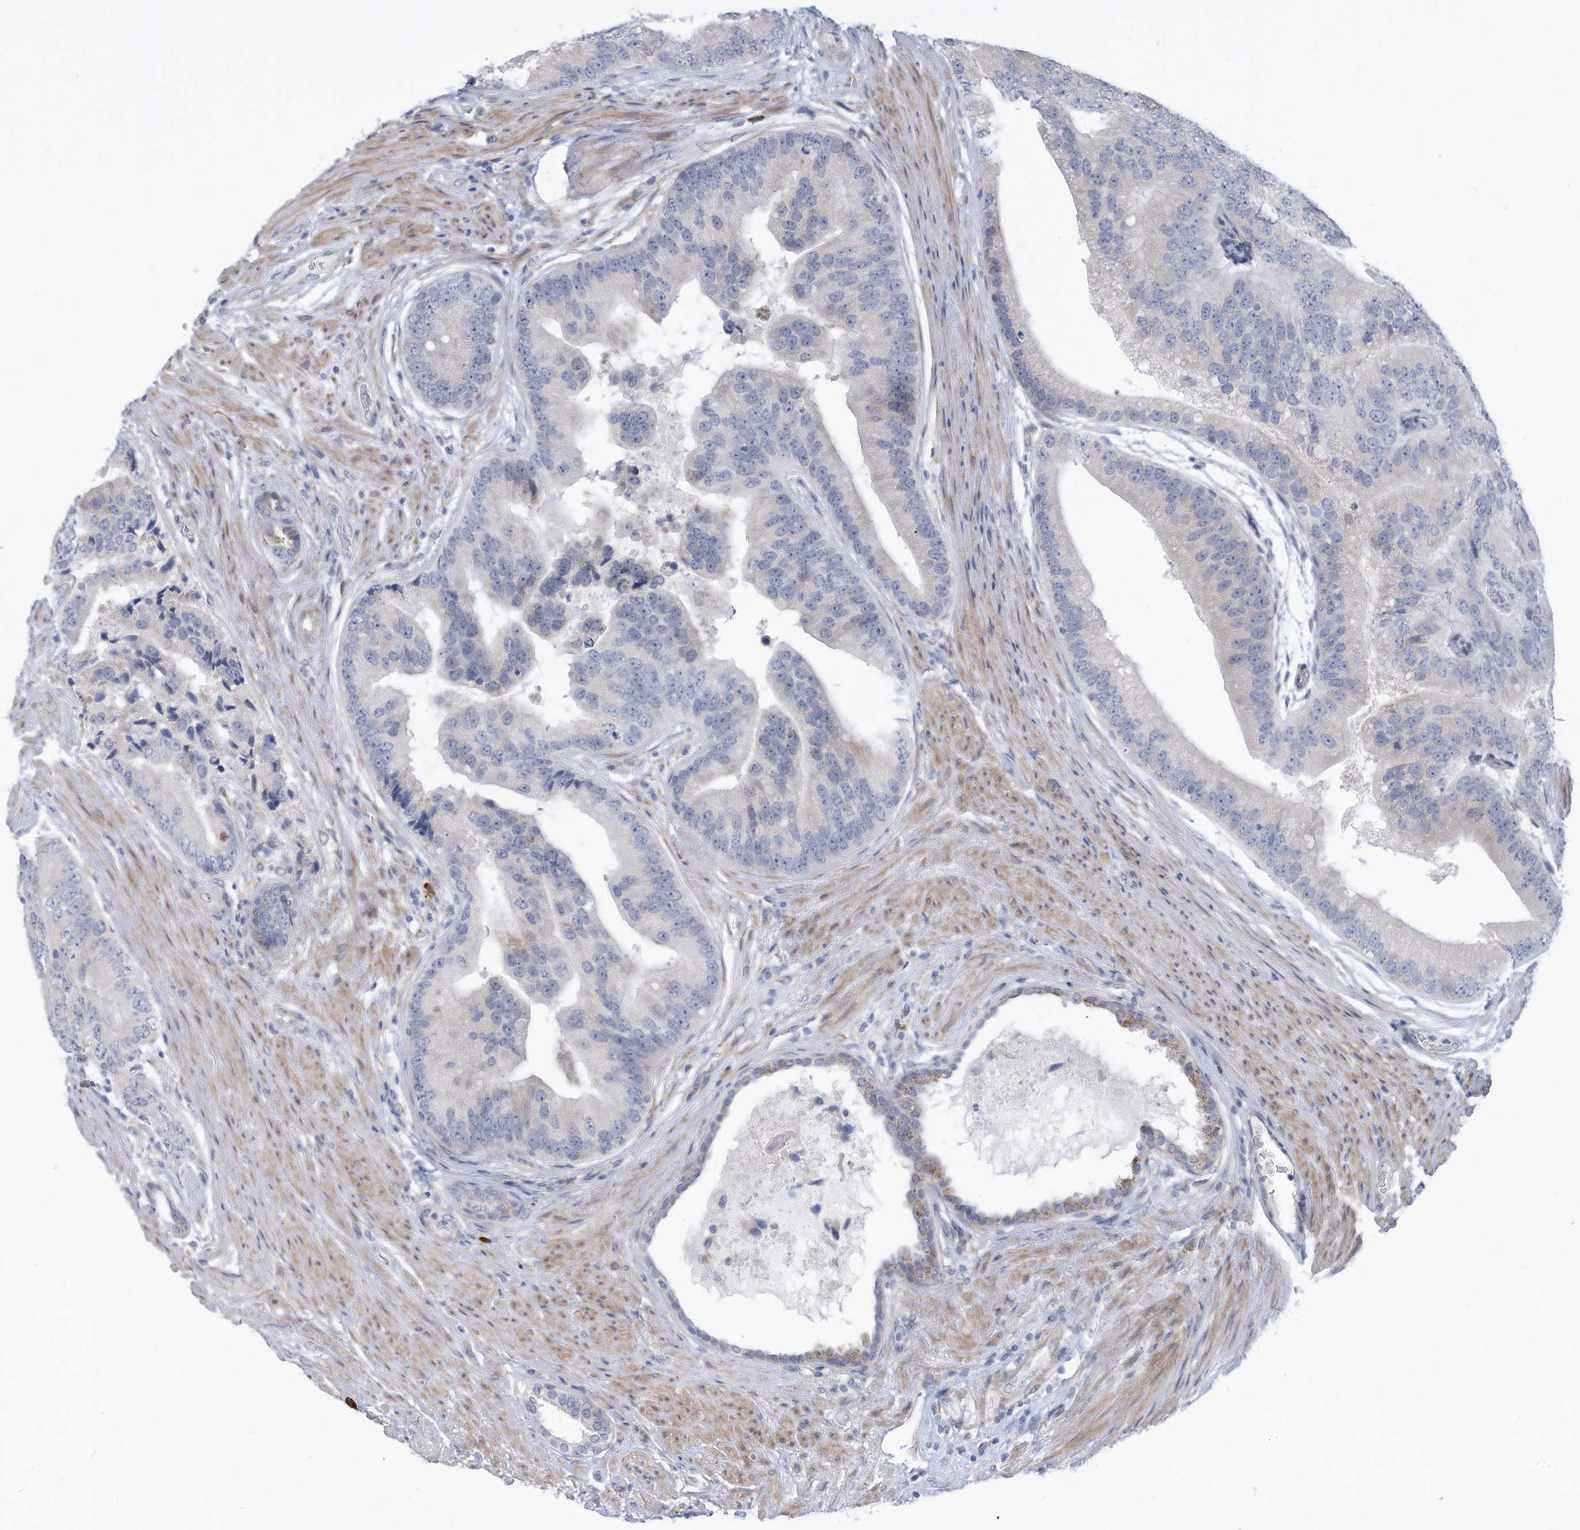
{"staining": {"intensity": "negative", "quantity": "none", "location": "none"}, "tissue": "prostate cancer", "cell_type": "Tumor cells", "image_type": "cancer", "snomed": [{"axis": "morphology", "description": "Adenocarcinoma, High grade"}, {"axis": "topography", "description": "Prostate"}], "caption": "The histopathology image displays no staining of tumor cells in prostate cancer. (Stains: DAB immunohistochemistry with hematoxylin counter stain, Microscopy: brightfield microscopy at high magnification).", "gene": "ZNF292", "patient": {"sex": "male", "age": 70}}